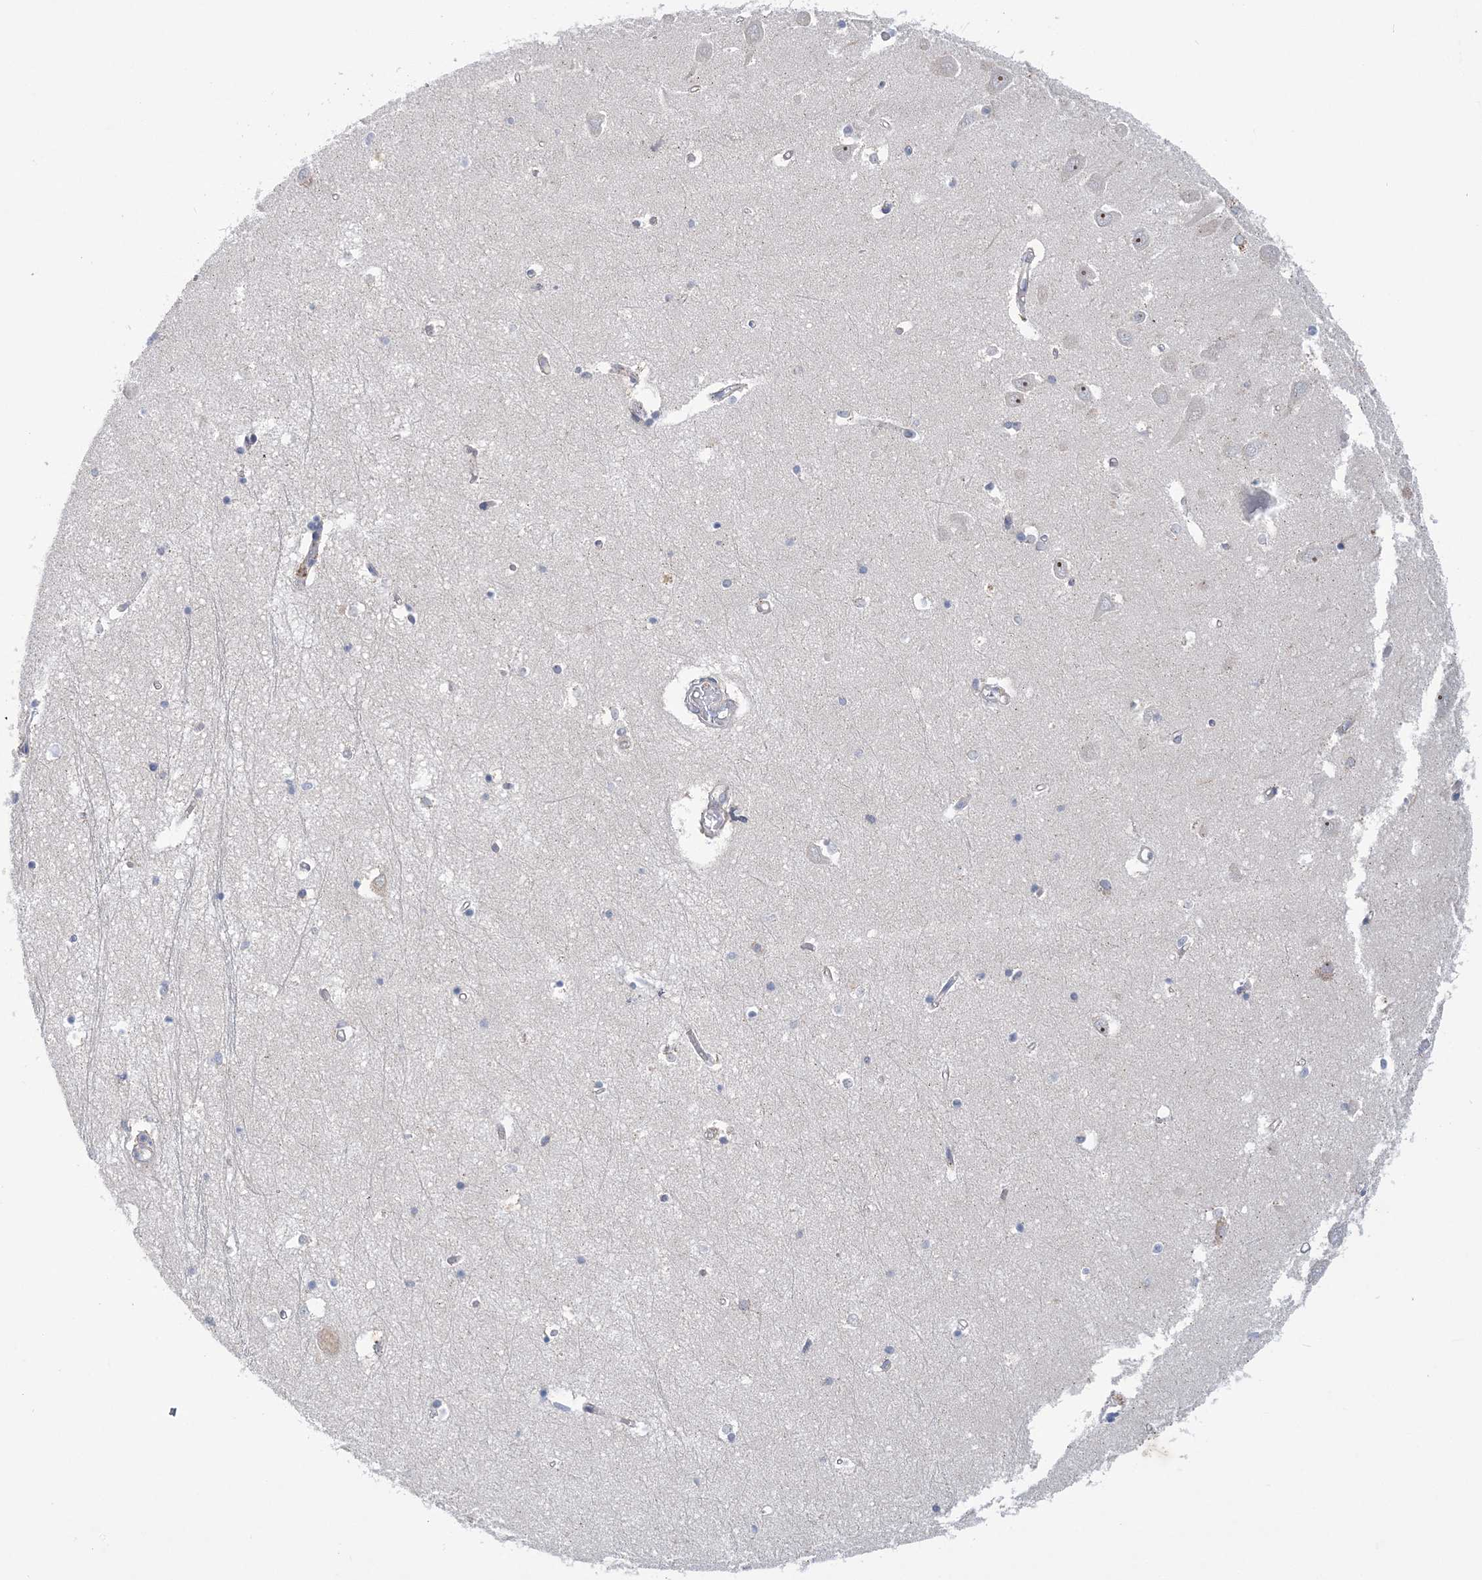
{"staining": {"intensity": "negative", "quantity": "none", "location": "none"}, "tissue": "hippocampus", "cell_type": "Glial cells", "image_type": "normal", "snomed": [{"axis": "morphology", "description": "Normal tissue, NOS"}, {"axis": "topography", "description": "Hippocampus"}], "caption": "The histopathology image exhibits no significant staining in glial cells of hippocampus. The staining was performed using DAB to visualize the protein expression in brown, while the nuclei were stained in blue with hematoxylin (Magnification: 20x).", "gene": "ANKRD35", "patient": {"sex": "male", "age": 70}}